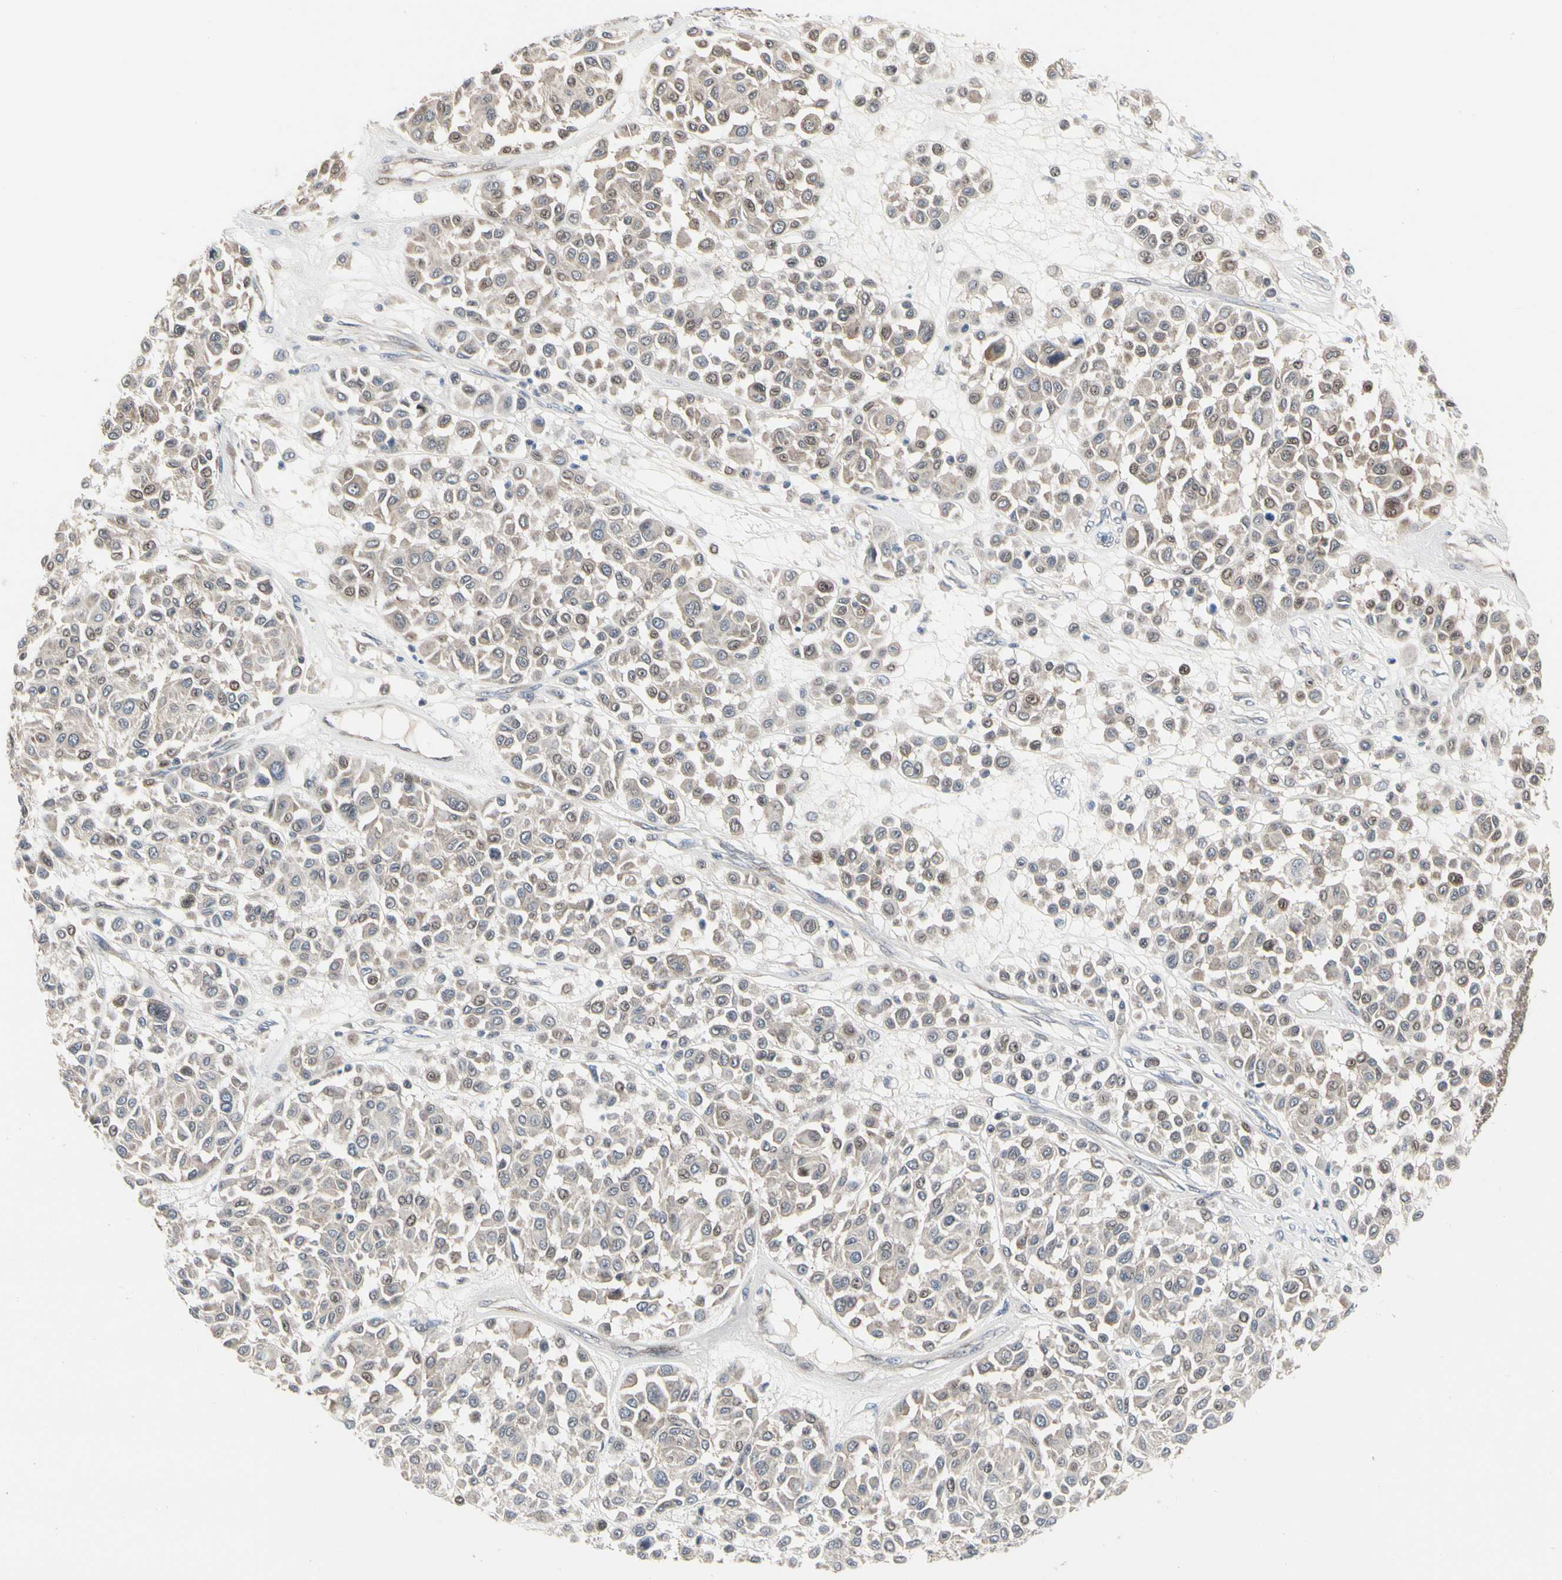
{"staining": {"intensity": "weak", "quantity": ">75%", "location": "cytoplasmic/membranous"}, "tissue": "melanoma", "cell_type": "Tumor cells", "image_type": "cancer", "snomed": [{"axis": "morphology", "description": "Malignant melanoma, Metastatic site"}, {"axis": "topography", "description": "Soft tissue"}], "caption": "Tumor cells demonstrate weak cytoplasmic/membranous positivity in about >75% of cells in malignant melanoma (metastatic site).", "gene": "CDK5", "patient": {"sex": "male", "age": 41}}